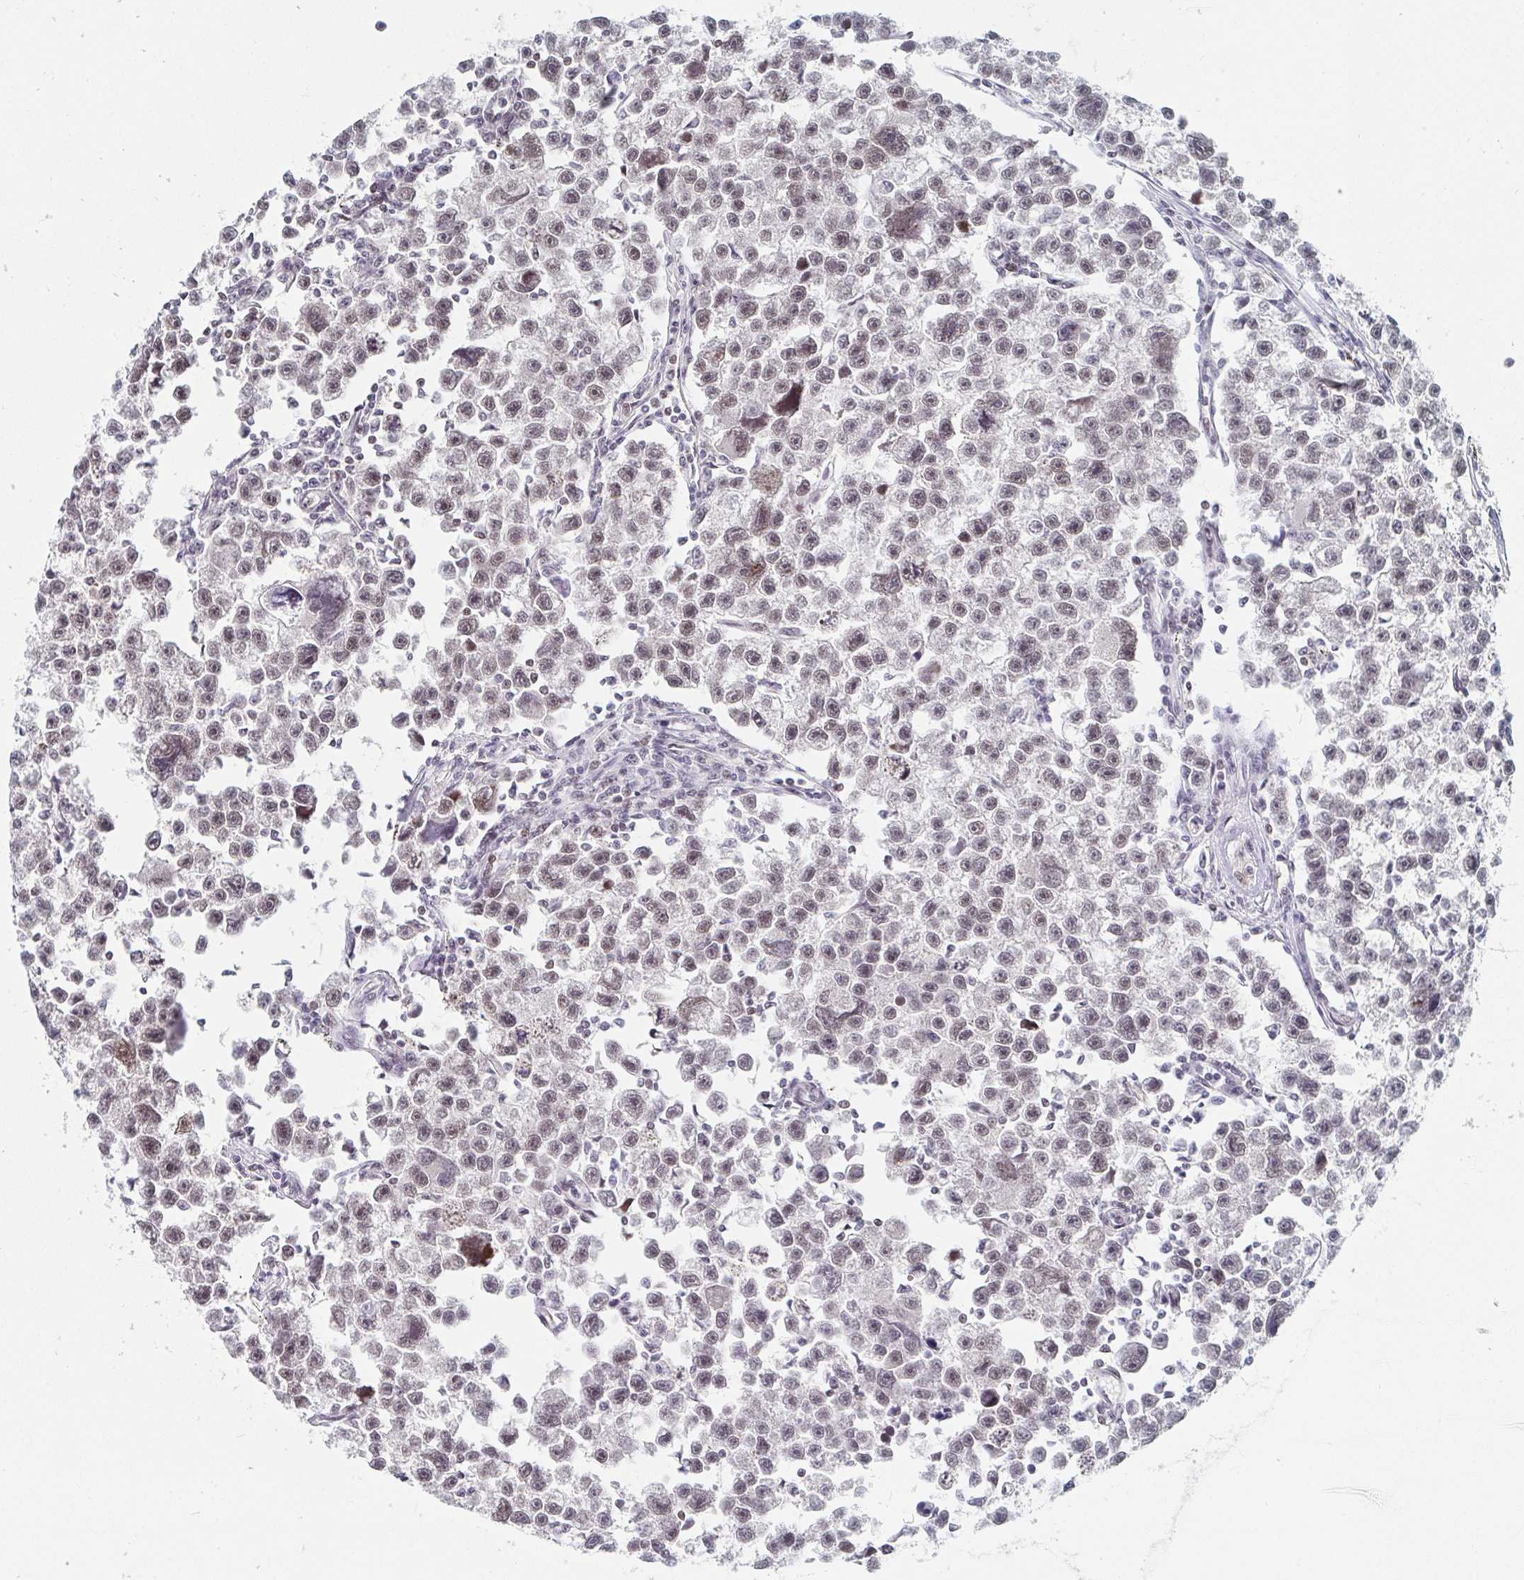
{"staining": {"intensity": "weak", "quantity": ">75%", "location": "nuclear"}, "tissue": "testis cancer", "cell_type": "Tumor cells", "image_type": "cancer", "snomed": [{"axis": "morphology", "description": "Seminoma, NOS"}, {"axis": "topography", "description": "Testis"}], "caption": "Brown immunohistochemical staining in testis cancer exhibits weak nuclear expression in about >75% of tumor cells. Immunohistochemistry stains the protein in brown and the nuclei are stained blue.", "gene": "CHD2", "patient": {"sex": "male", "age": 26}}